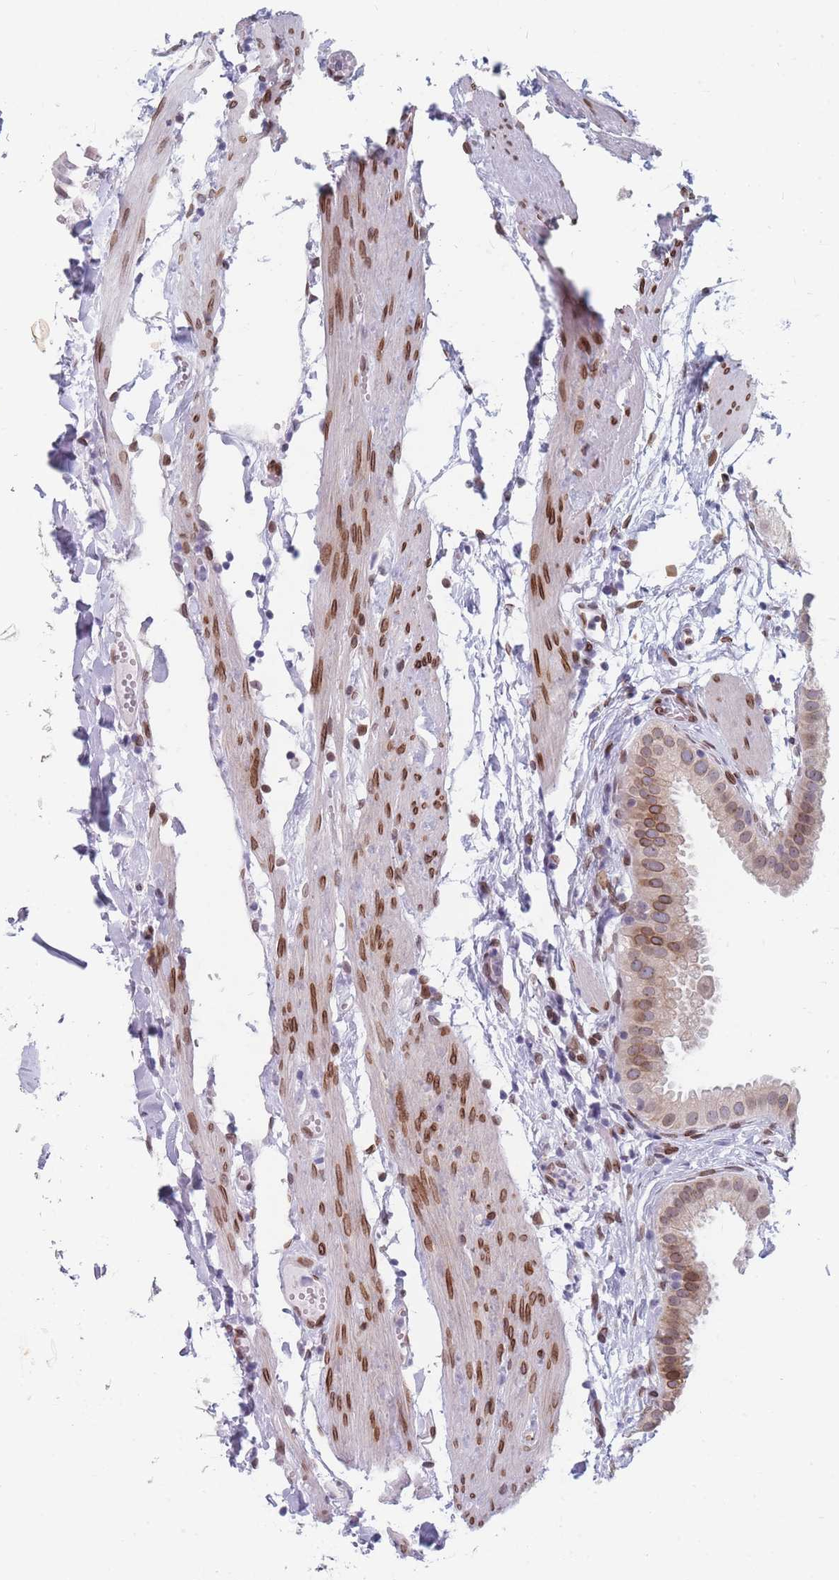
{"staining": {"intensity": "moderate", "quantity": "25%-75%", "location": "cytoplasmic/membranous,nuclear"}, "tissue": "gallbladder", "cell_type": "Glandular cells", "image_type": "normal", "snomed": [{"axis": "morphology", "description": "Normal tissue, NOS"}, {"axis": "topography", "description": "Gallbladder"}], "caption": "This is an image of immunohistochemistry staining of normal gallbladder, which shows moderate expression in the cytoplasmic/membranous,nuclear of glandular cells.", "gene": "ZBTB1", "patient": {"sex": "female", "age": 61}}